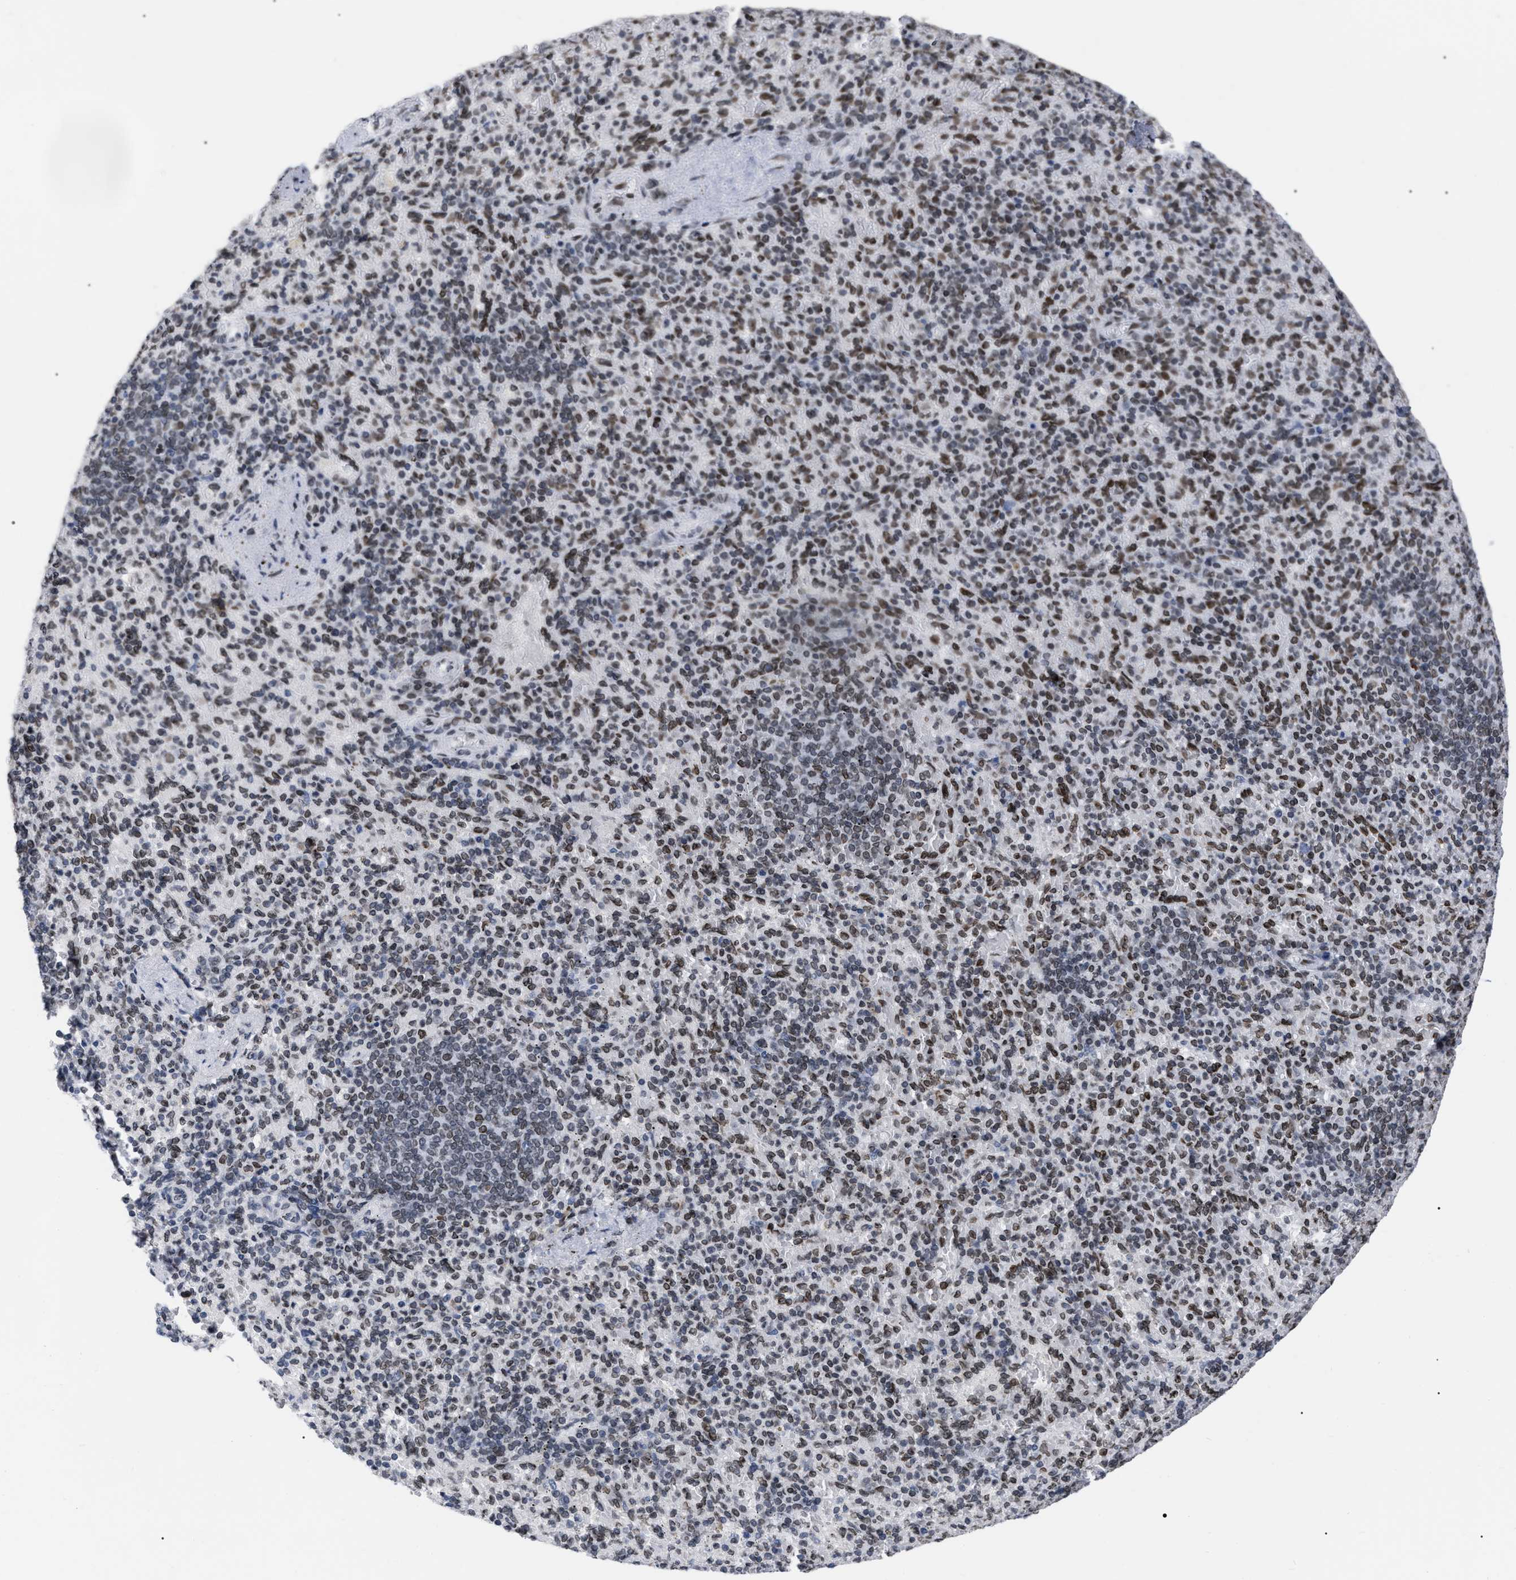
{"staining": {"intensity": "moderate", "quantity": ">75%", "location": "nuclear"}, "tissue": "spleen", "cell_type": "Cells in red pulp", "image_type": "normal", "snomed": [{"axis": "morphology", "description": "Normal tissue, NOS"}, {"axis": "topography", "description": "Spleen"}], "caption": "Immunohistochemical staining of unremarkable human spleen shows medium levels of moderate nuclear expression in approximately >75% of cells in red pulp. The protein is stained brown, and the nuclei are stained in blue (DAB IHC with brightfield microscopy, high magnification).", "gene": "TPR", "patient": {"sex": "female", "age": 74}}